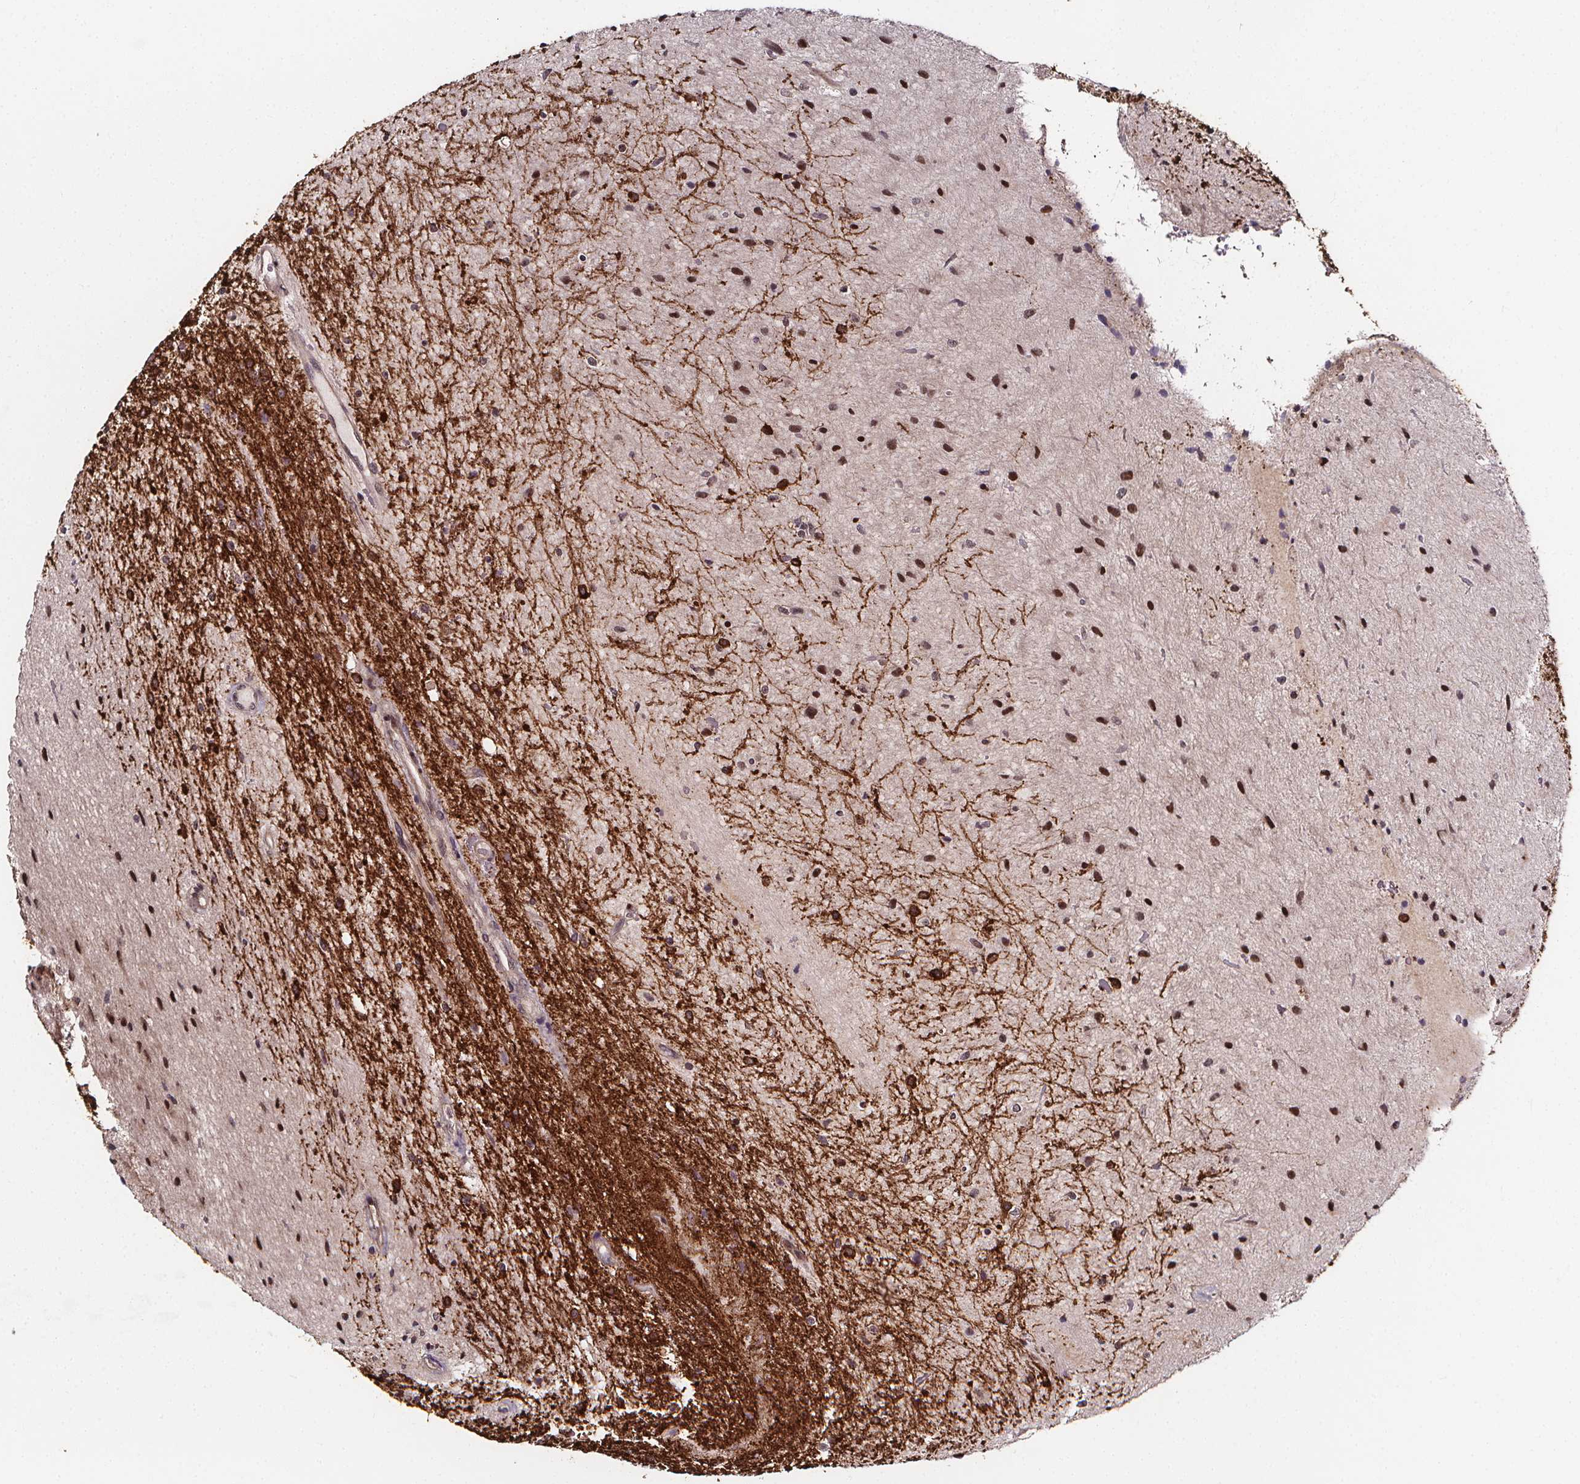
{"staining": {"intensity": "moderate", "quantity": "25%-75%", "location": "nuclear"}, "tissue": "glioma", "cell_type": "Tumor cells", "image_type": "cancer", "snomed": [{"axis": "morphology", "description": "Glioma, malignant, Low grade"}, {"axis": "topography", "description": "Cerebellum"}], "caption": "Immunohistochemical staining of human malignant glioma (low-grade) reveals moderate nuclear protein expression in approximately 25%-75% of tumor cells. (DAB (3,3'-diaminobenzidine) IHC, brown staining for protein, blue staining for nuclei).", "gene": "DDIT3", "patient": {"sex": "female", "age": 14}}